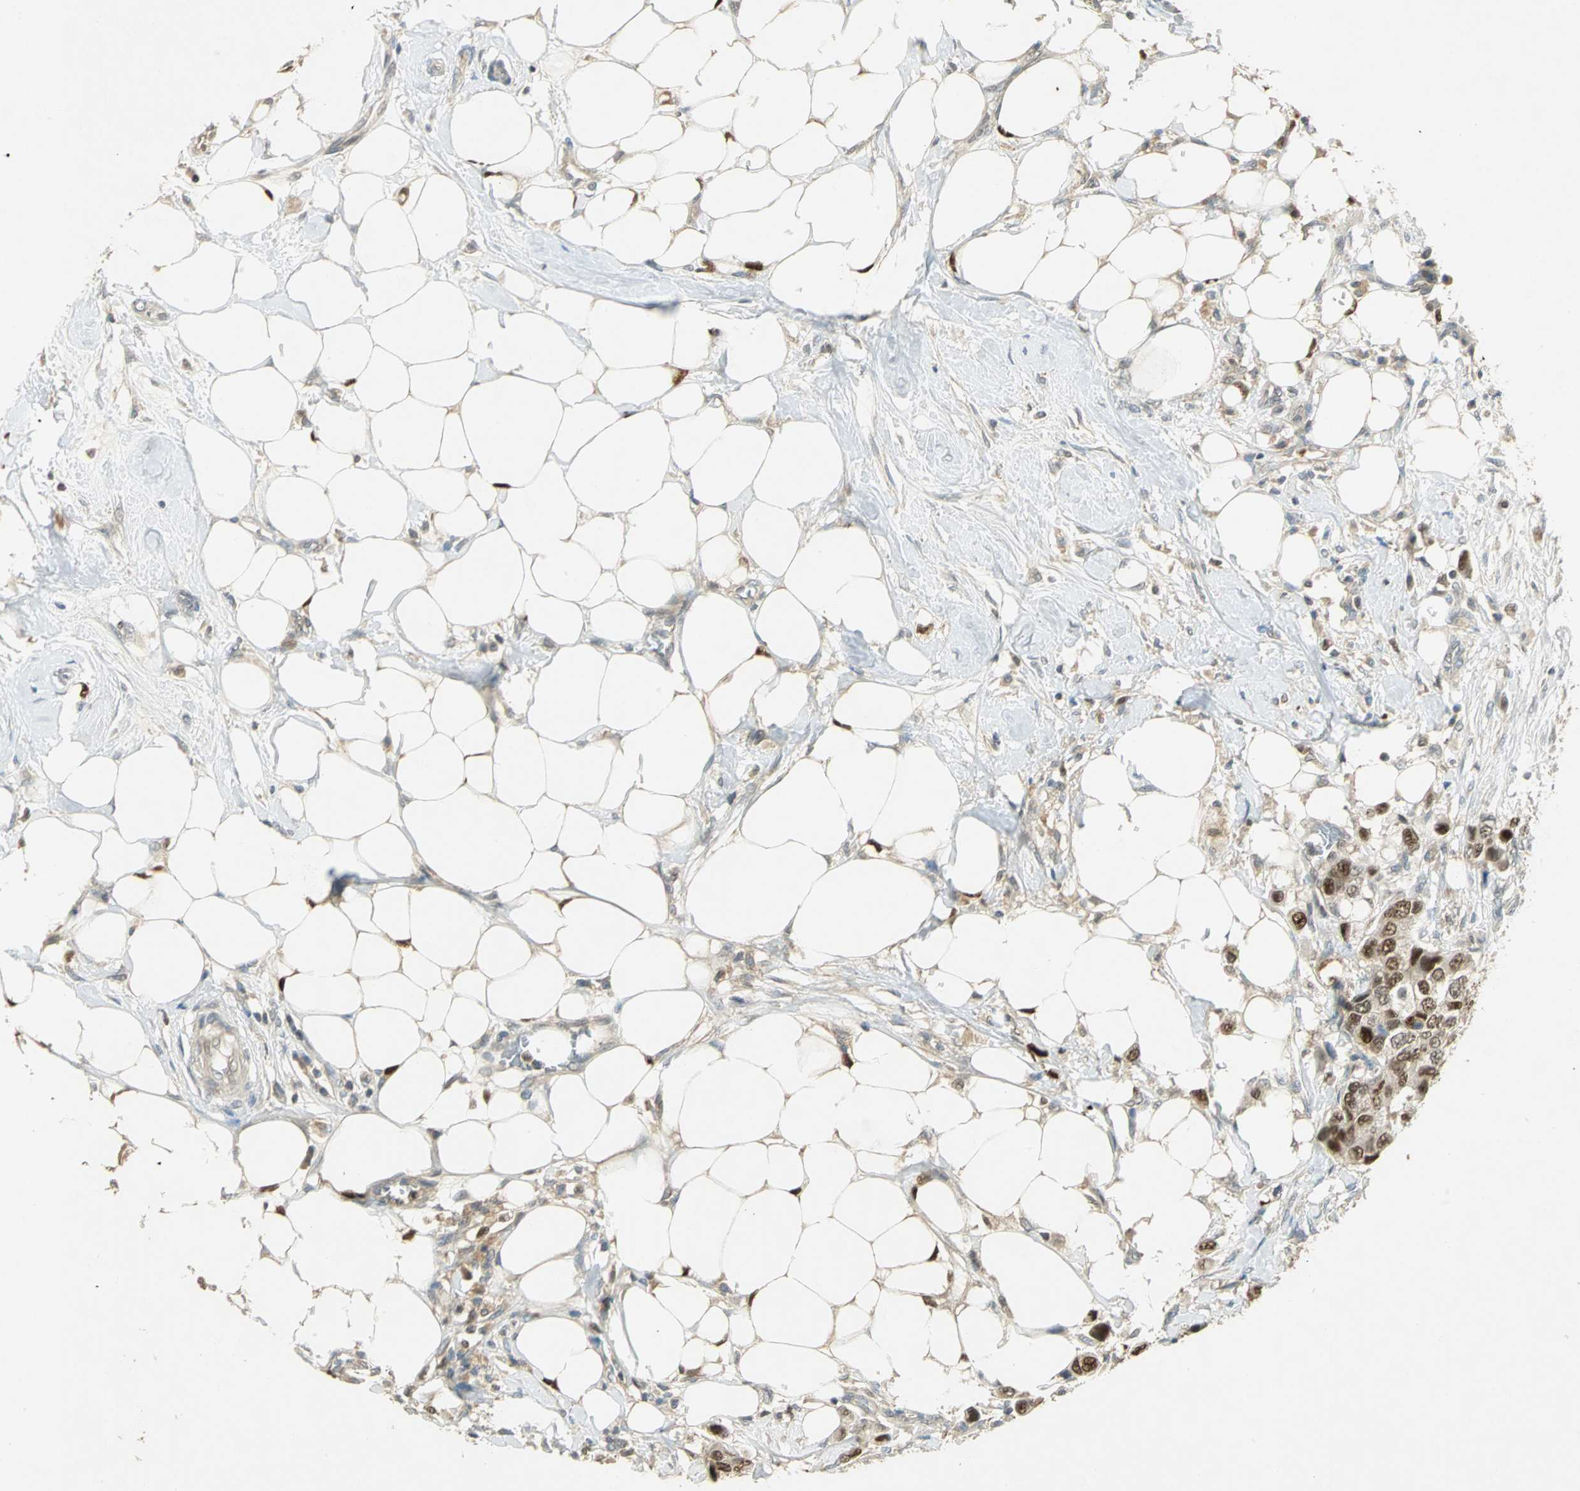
{"staining": {"intensity": "strong", "quantity": ">75%", "location": "nuclear"}, "tissue": "breast cancer", "cell_type": "Tumor cells", "image_type": "cancer", "snomed": [{"axis": "morphology", "description": "Normal tissue, NOS"}, {"axis": "morphology", "description": "Duct carcinoma"}, {"axis": "topography", "description": "Breast"}], "caption": "IHC micrograph of neoplastic tissue: human breast cancer stained using immunohistochemistry (IHC) exhibits high levels of strong protein expression localized specifically in the nuclear of tumor cells, appearing as a nuclear brown color.", "gene": "BIRC2", "patient": {"sex": "female", "age": 49}}